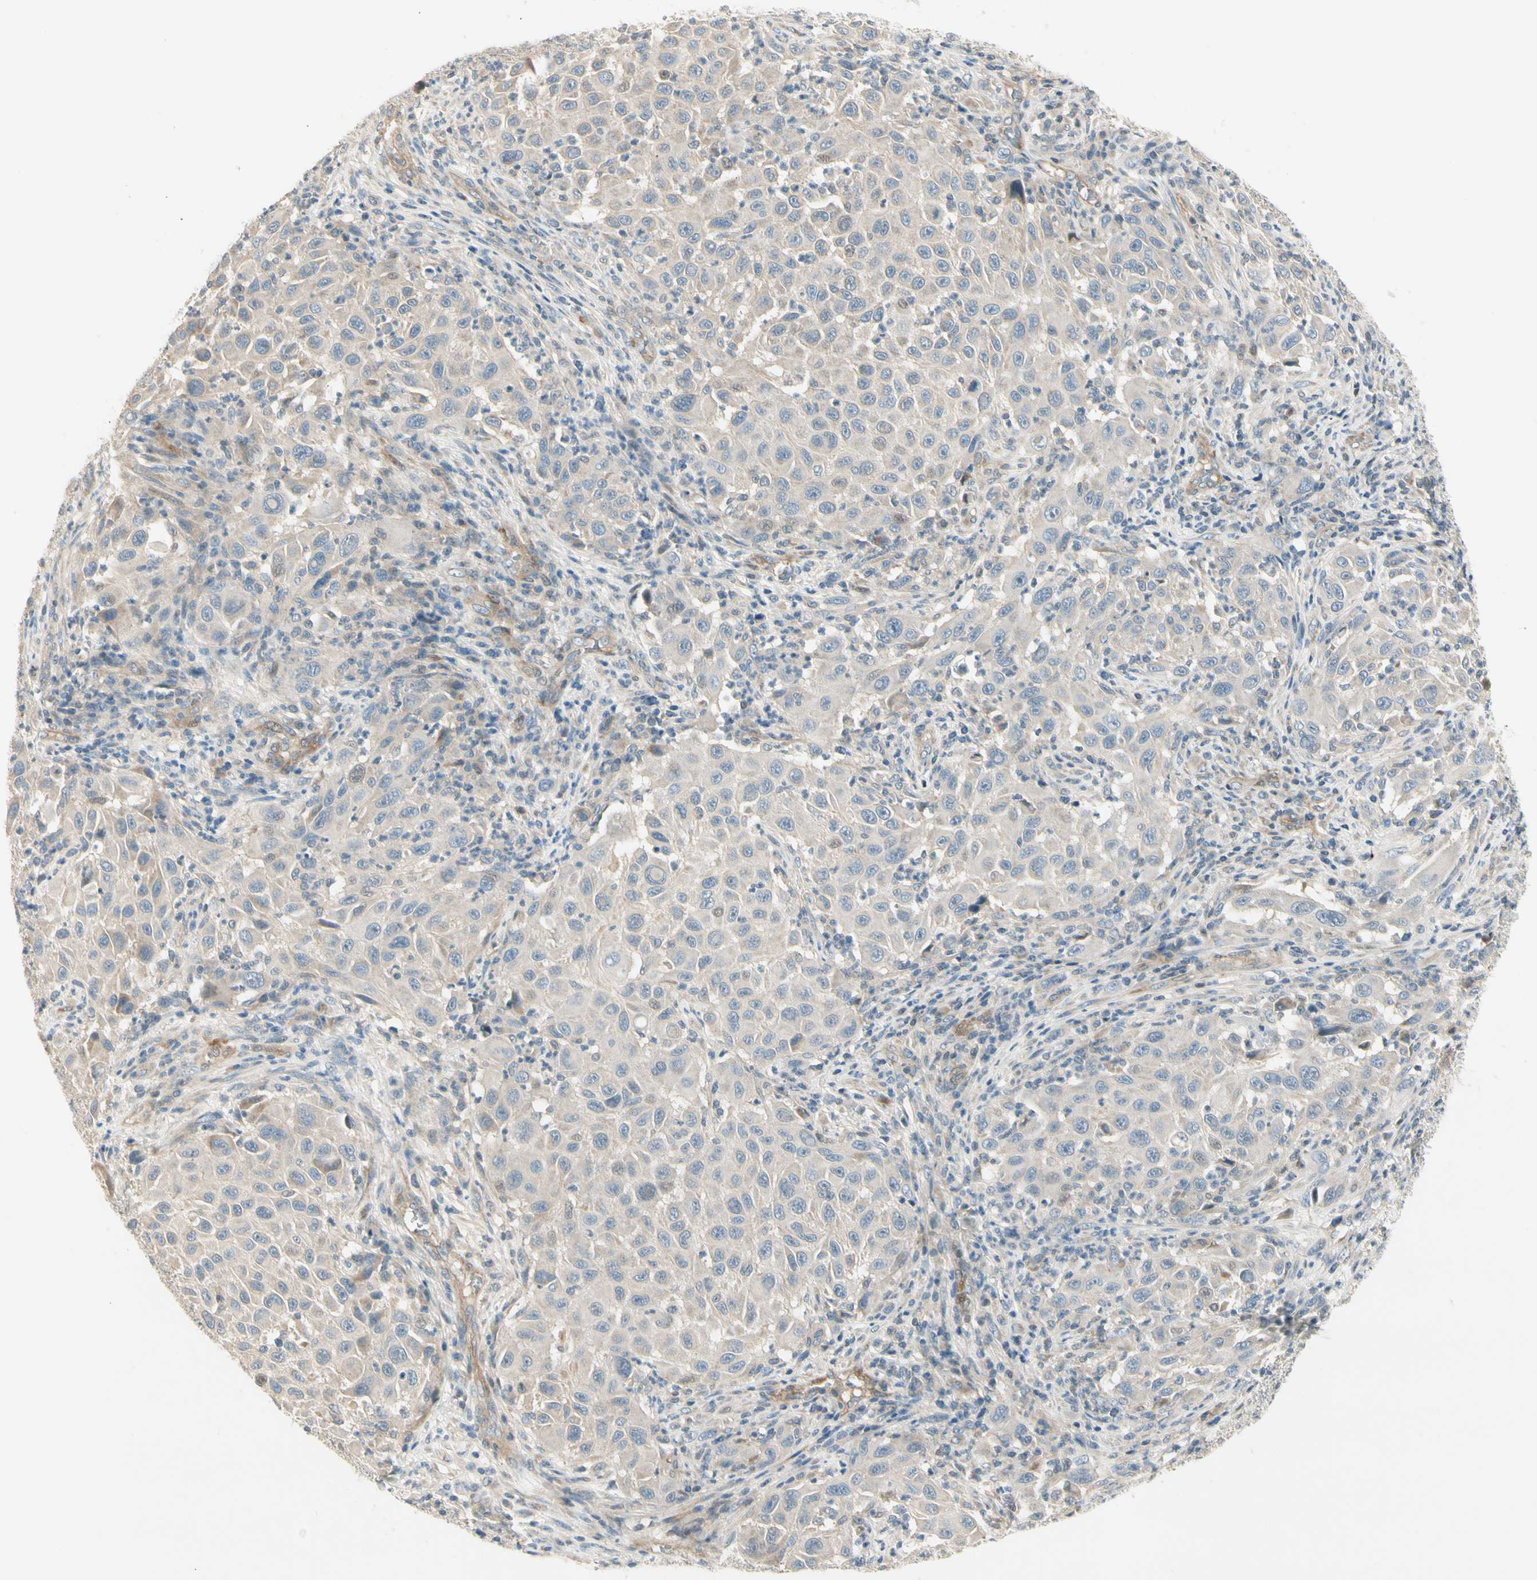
{"staining": {"intensity": "negative", "quantity": "none", "location": "none"}, "tissue": "melanoma", "cell_type": "Tumor cells", "image_type": "cancer", "snomed": [{"axis": "morphology", "description": "Malignant melanoma, Metastatic site"}, {"axis": "topography", "description": "Lymph node"}], "caption": "High power microscopy photomicrograph of an immunohistochemistry image of melanoma, revealing no significant staining in tumor cells.", "gene": "ADGRA3", "patient": {"sex": "male", "age": 61}}